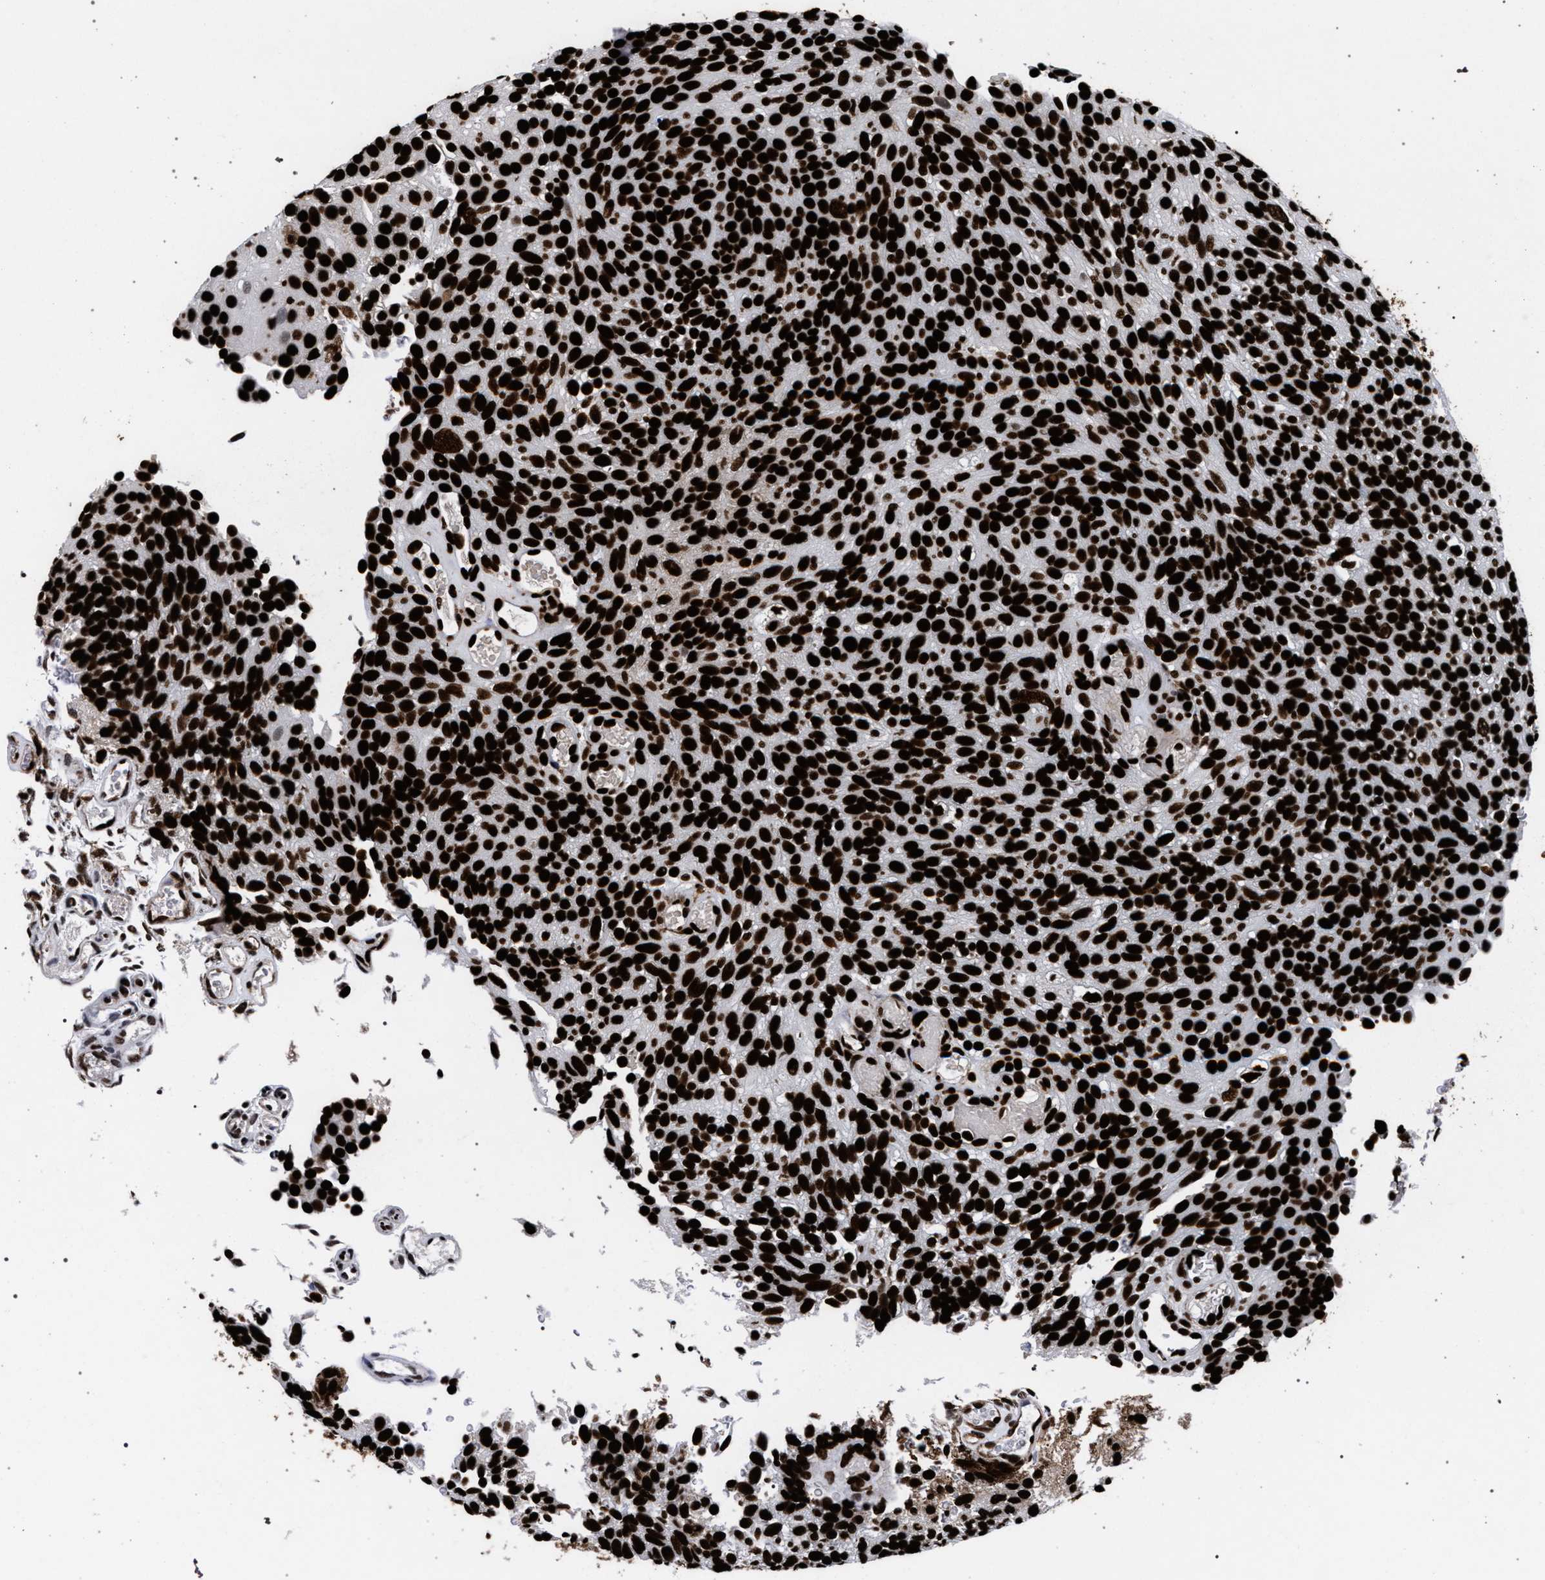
{"staining": {"intensity": "strong", "quantity": ">75%", "location": "nuclear"}, "tissue": "urothelial cancer", "cell_type": "Tumor cells", "image_type": "cancer", "snomed": [{"axis": "morphology", "description": "Urothelial carcinoma, Low grade"}, {"axis": "topography", "description": "Urinary bladder"}], "caption": "DAB immunohistochemical staining of urothelial carcinoma (low-grade) displays strong nuclear protein staining in about >75% of tumor cells.", "gene": "HNRNPA1", "patient": {"sex": "male", "age": 78}}